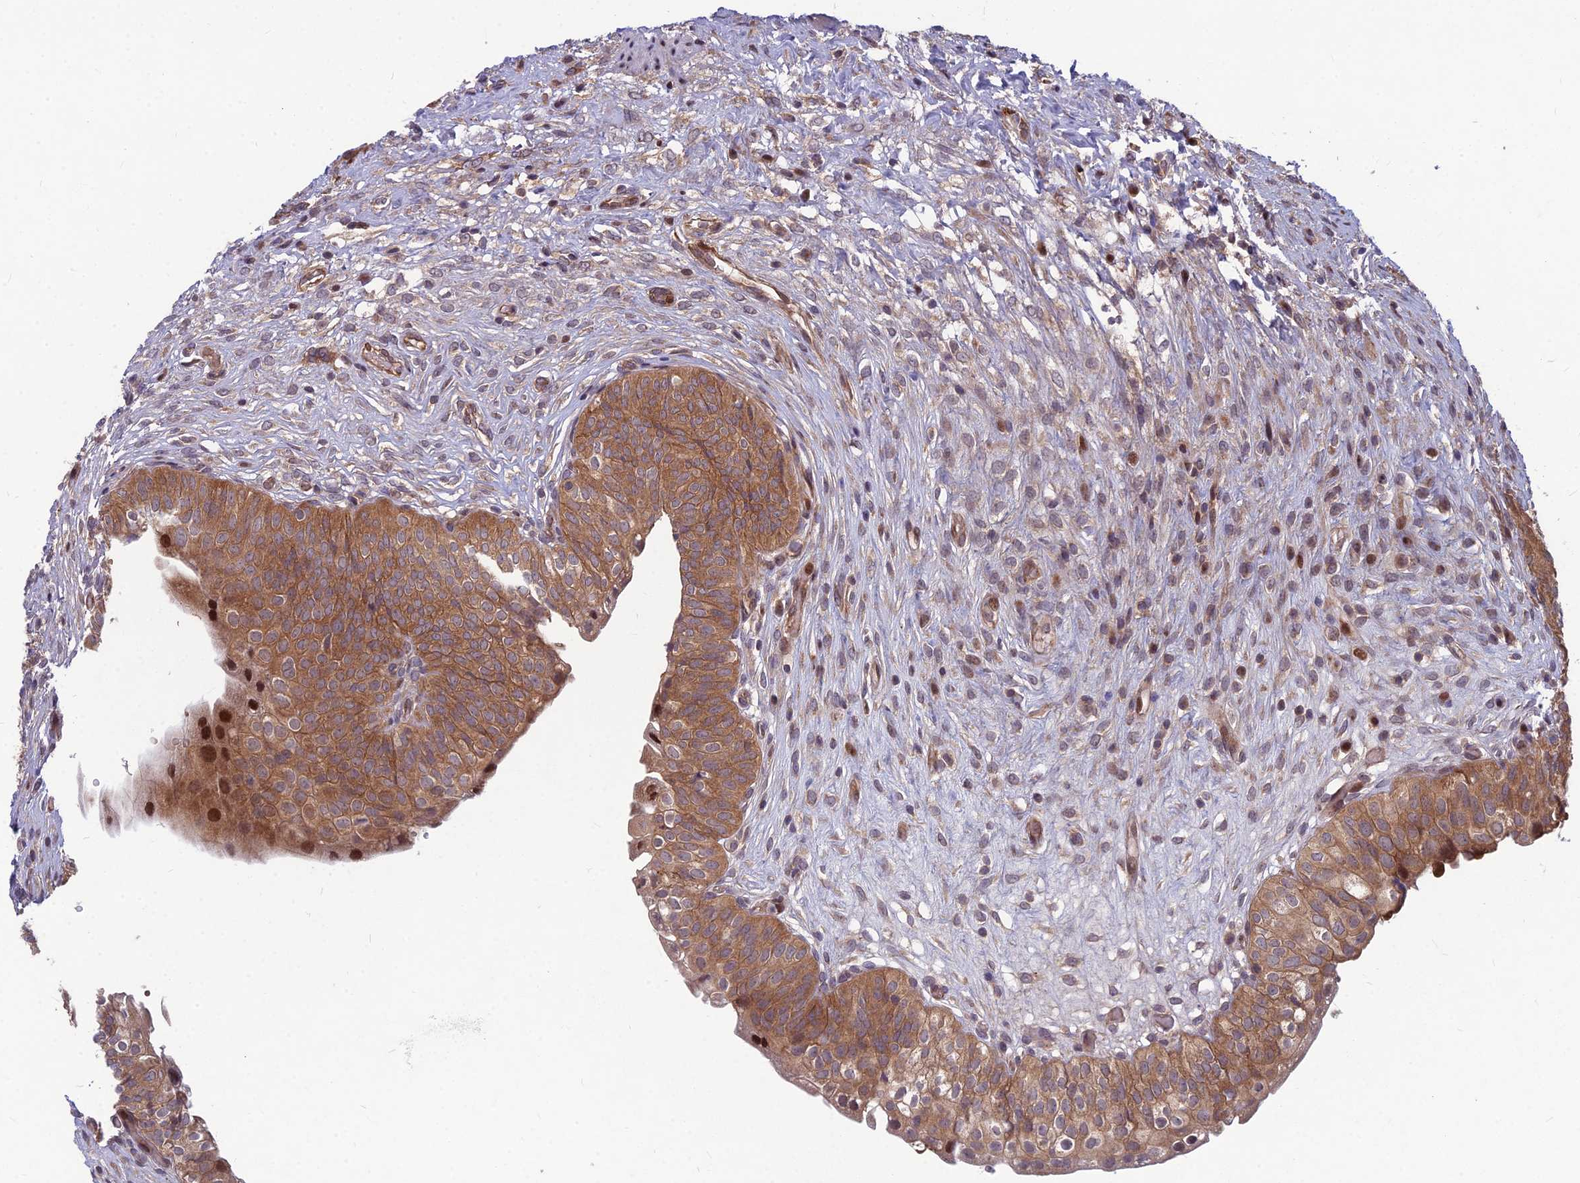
{"staining": {"intensity": "moderate", "quantity": ">75%", "location": "cytoplasmic/membranous,nuclear"}, "tissue": "urinary bladder", "cell_type": "Urothelial cells", "image_type": "normal", "snomed": [{"axis": "morphology", "description": "Normal tissue, NOS"}, {"axis": "topography", "description": "Urinary bladder"}], "caption": "Immunohistochemical staining of normal human urinary bladder reveals moderate cytoplasmic/membranous,nuclear protein expression in about >75% of urothelial cells.", "gene": "MFSD8", "patient": {"sex": "male", "age": 55}}